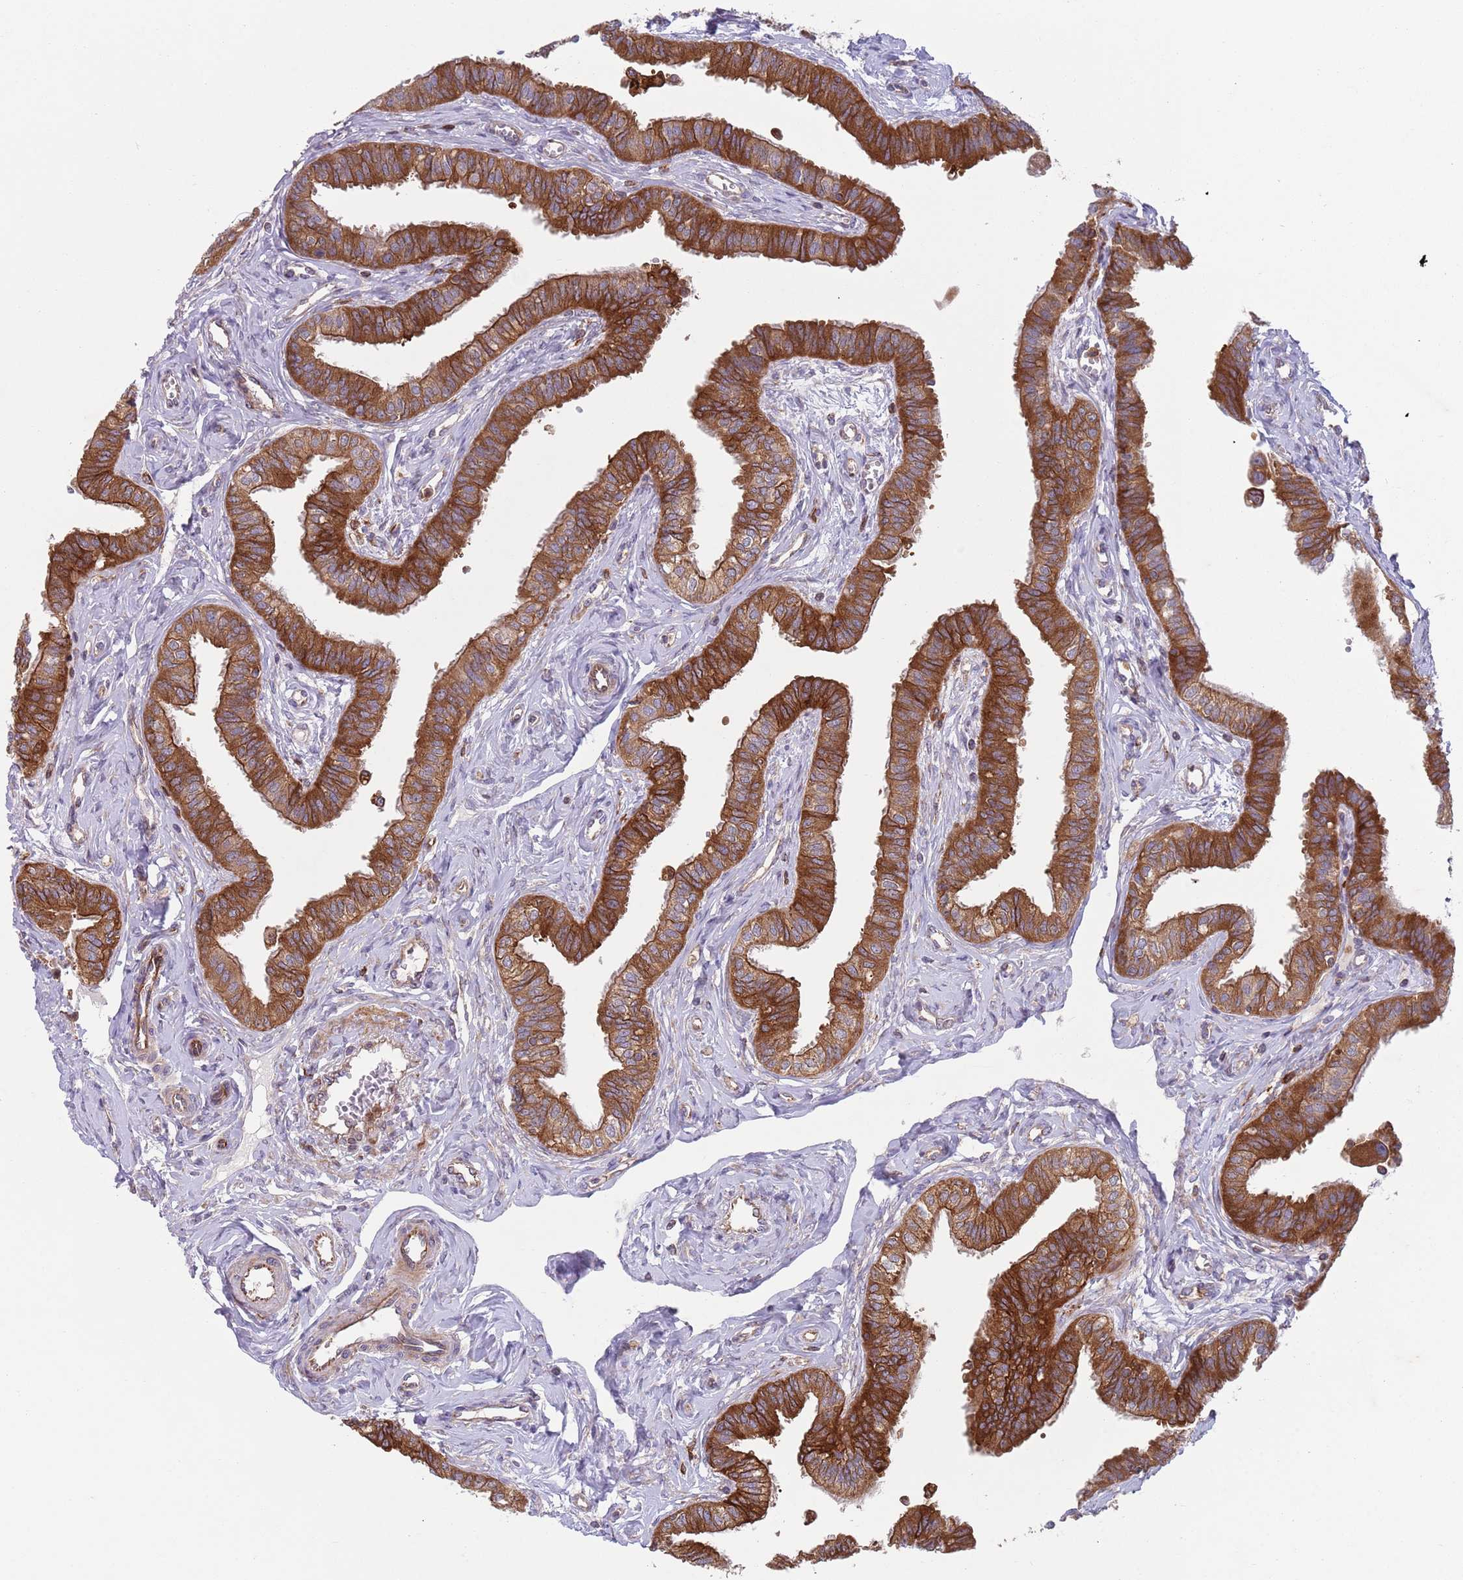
{"staining": {"intensity": "strong", "quantity": ">75%", "location": "cytoplasmic/membranous"}, "tissue": "fallopian tube", "cell_type": "Glandular cells", "image_type": "normal", "snomed": [{"axis": "morphology", "description": "Normal tissue, NOS"}, {"axis": "morphology", "description": "Carcinoma, NOS"}, {"axis": "topography", "description": "Fallopian tube"}, {"axis": "topography", "description": "Ovary"}], "caption": "The immunohistochemical stain highlights strong cytoplasmic/membranous positivity in glandular cells of benign fallopian tube. The staining is performed using DAB brown chromogen to label protein expression. The nuclei are counter-stained blue using hematoxylin.", "gene": "ZMYM5", "patient": {"sex": "female", "age": 59}}